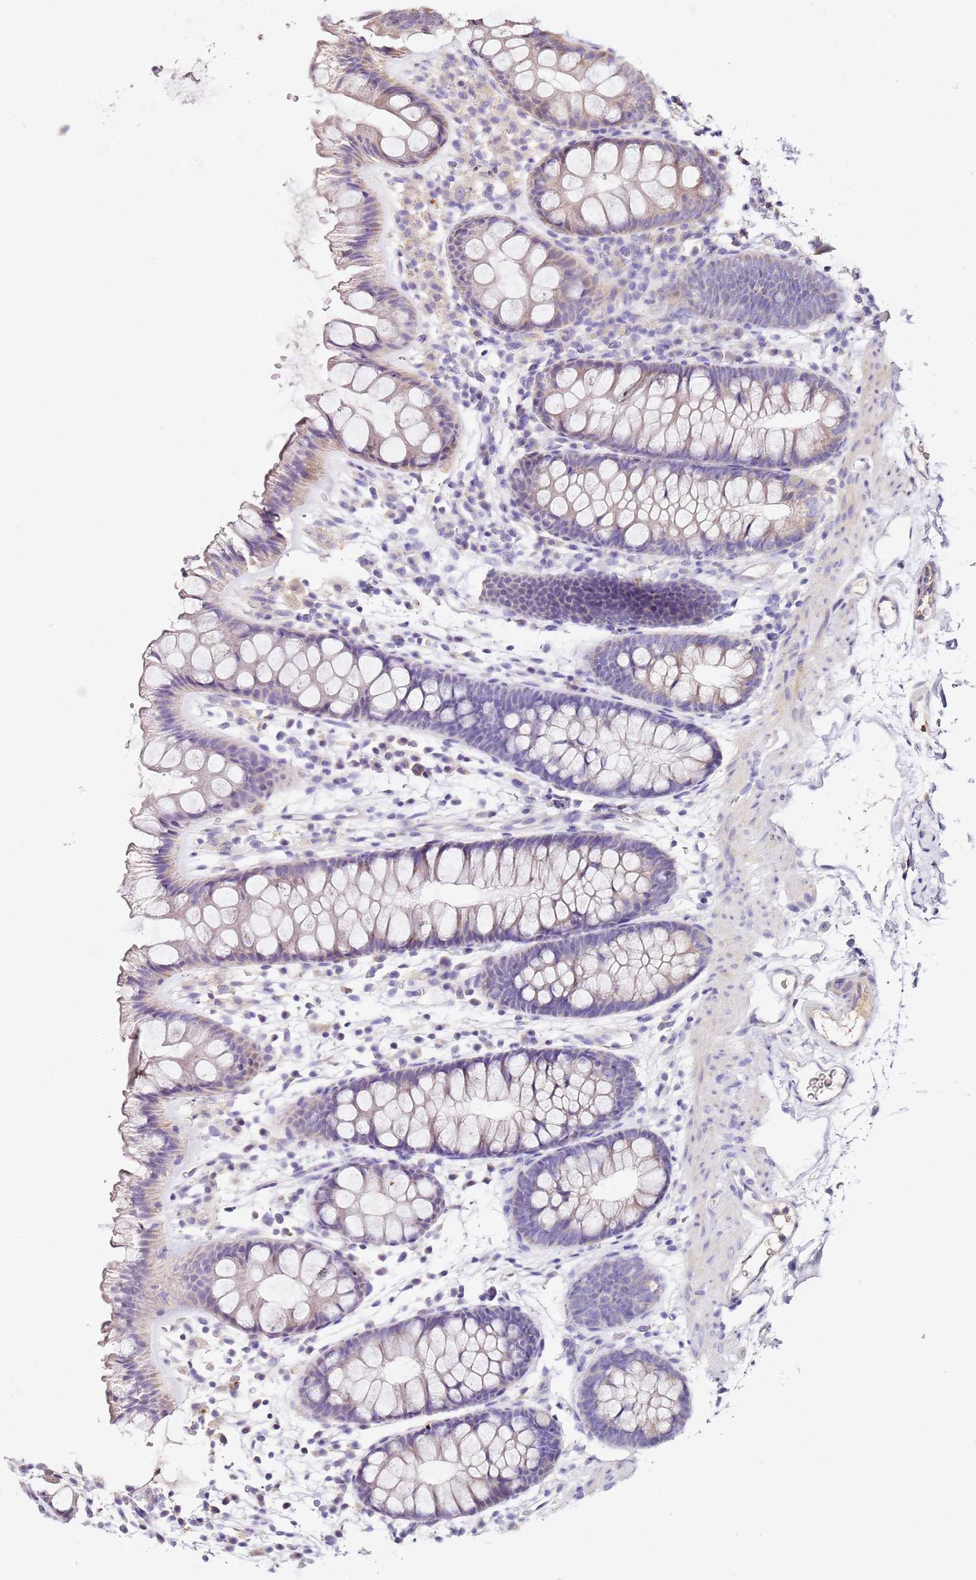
{"staining": {"intensity": "weak", "quantity": "25%-75%", "location": "cytoplasmic/membranous"}, "tissue": "colon", "cell_type": "Endothelial cells", "image_type": "normal", "snomed": [{"axis": "morphology", "description": "Normal tissue, NOS"}, {"axis": "topography", "description": "Colon"}], "caption": "IHC (DAB (3,3'-diaminobenzidine)) staining of normal colon demonstrates weak cytoplasmic/membranous protein expression in approximately 25%-75% of endothelial cells. (IHC, brightfield microscopy, high magnification).", "gene": "OR2B11", "patient": {"sex": "female", "age": 62}}